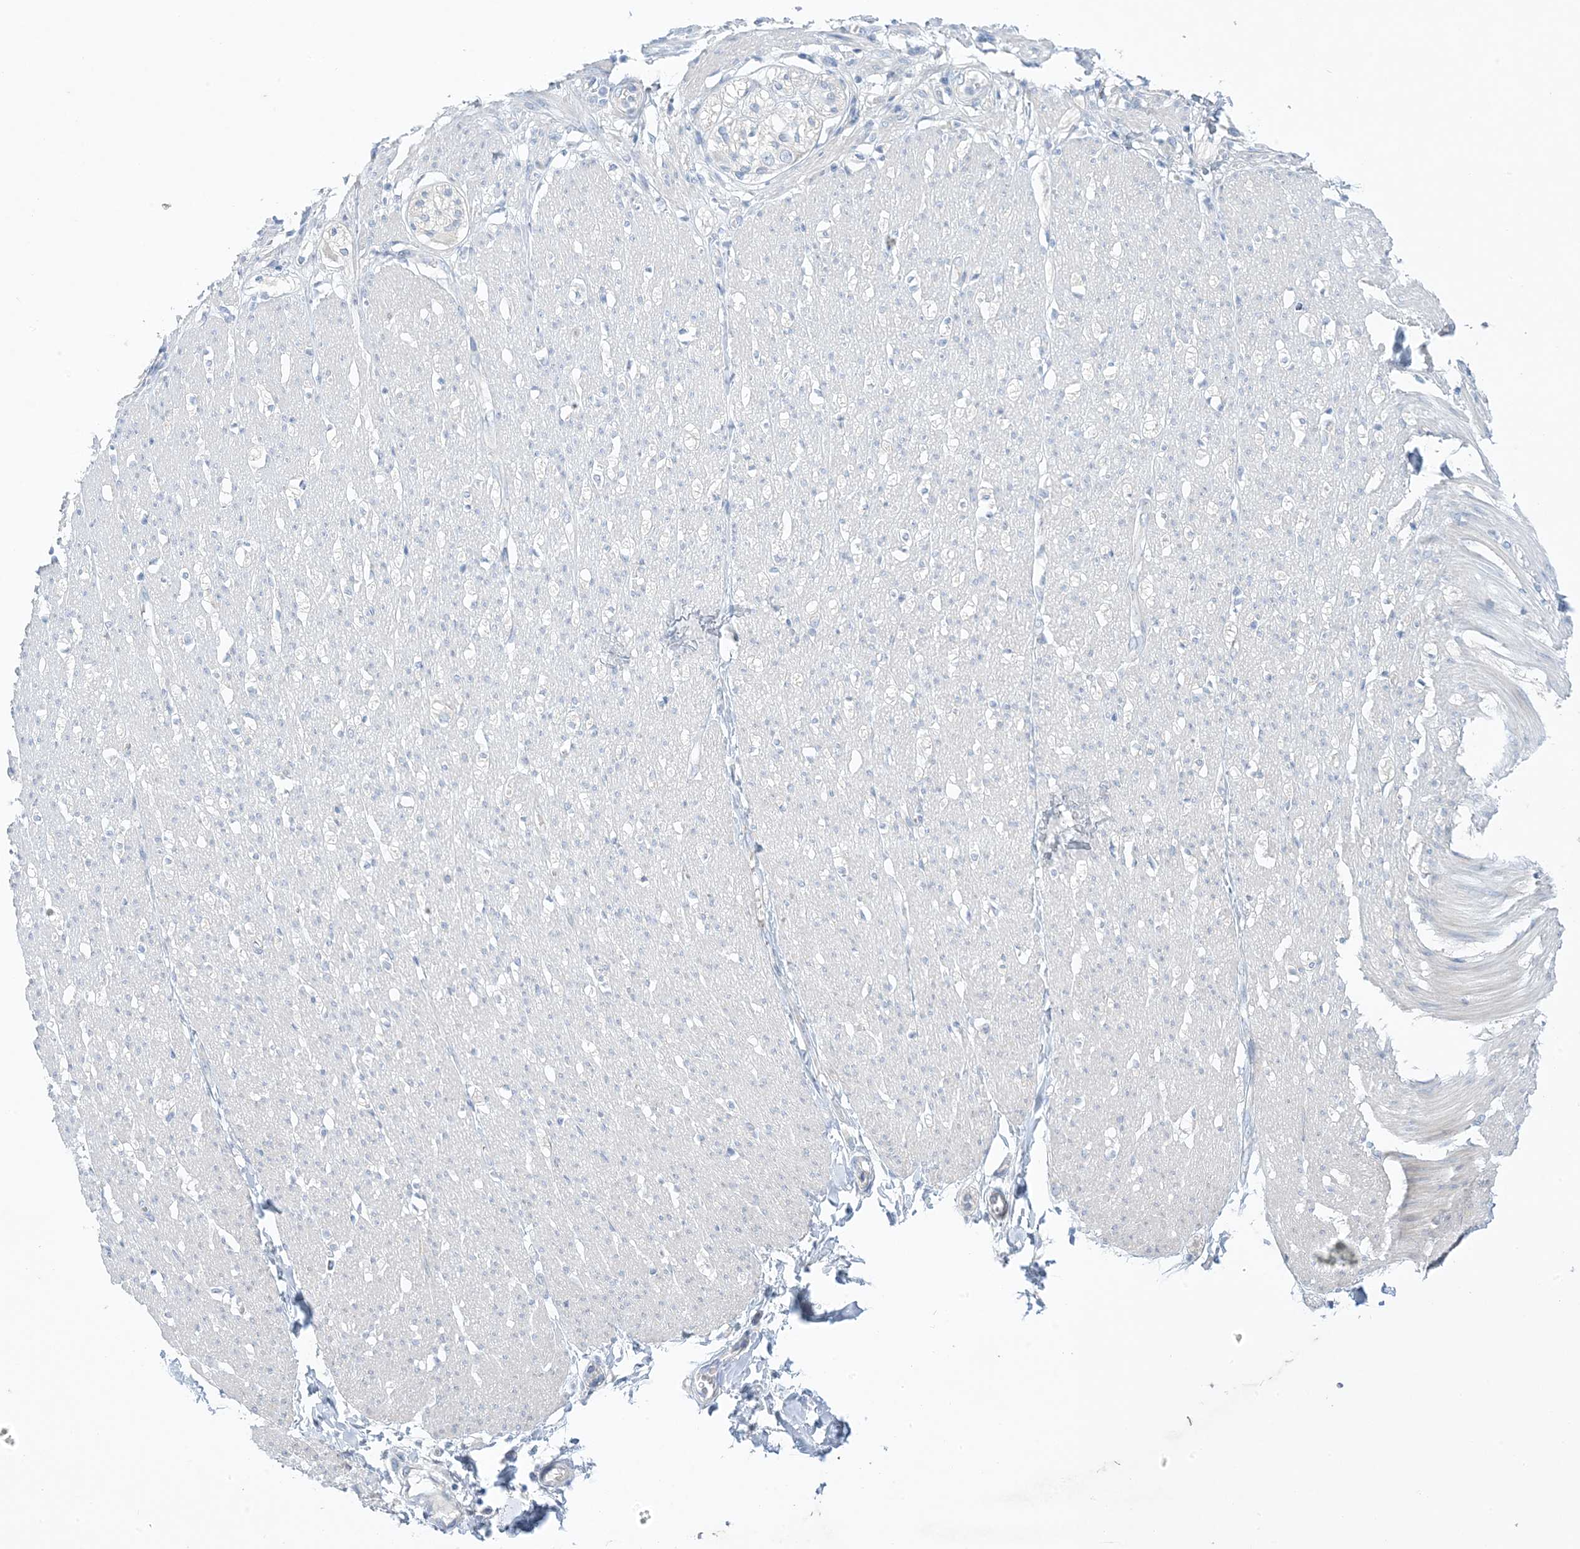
{"staining": {"intensity": "negative", "quantity": "none", "location": "none"}, "tissue": "smooth muscle", "cell_type": "Smooth muscle cells", "image_type": "normal", "snomed": [{"axis": "morphology", "description": "Normal tissue, NOS"}, {"axis": "morphology", "description": "Adenocarcinoma, NOS"}, {"axis": "topography", "description": "Colon"}, {"axis": "topography", "description": "Peripheral nerve tissue"}], "caption": "Immunohistochemistry (IHC) micrograph of unremarkable human smooth muscle stained for a protein (brown), which demonstrates no staining in smooth muscle cells. Nuclei are stained in blue.", "gene": "XIRP2", "patient": {"sex": "male", "age": 14}}